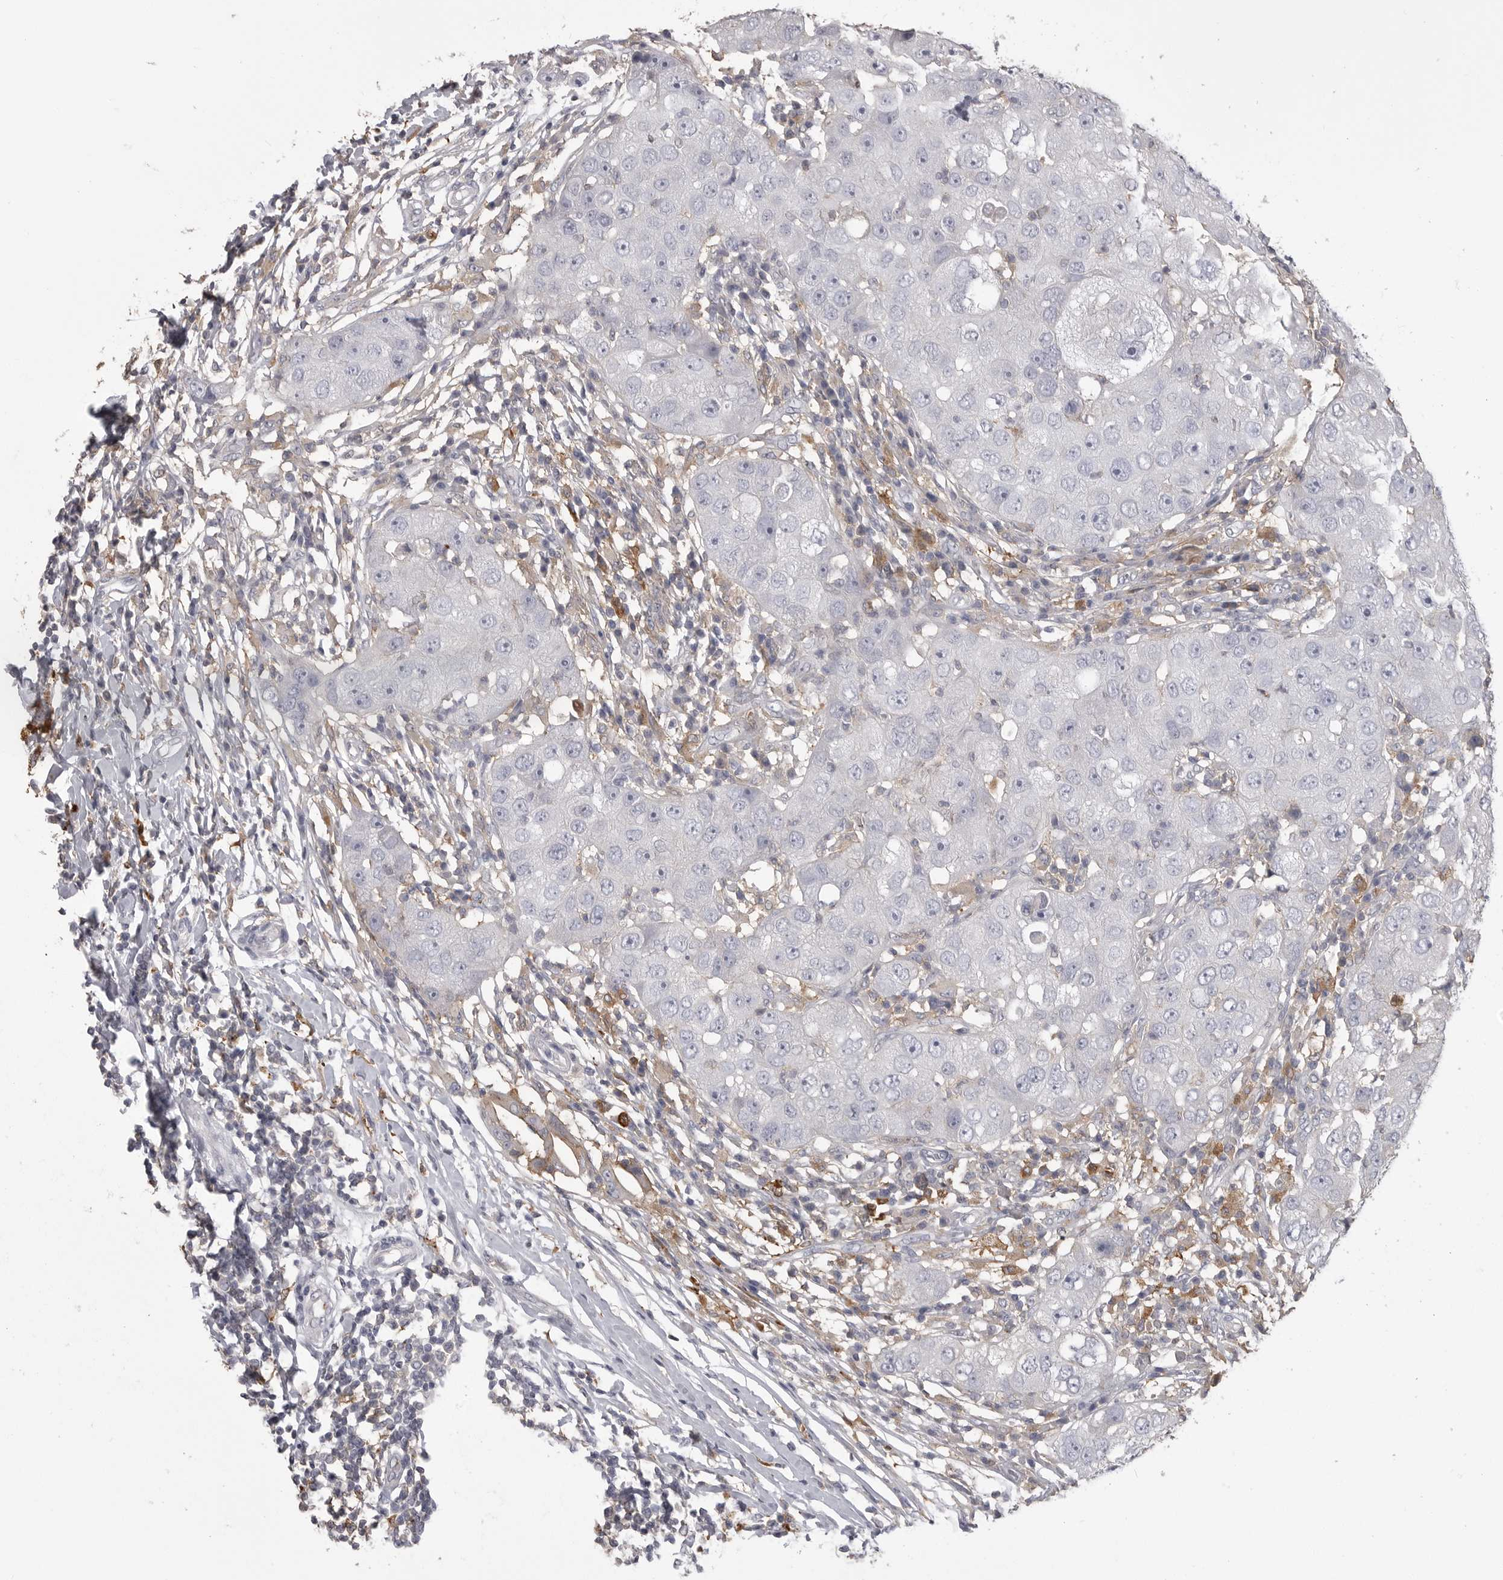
{"staining": {"intensity": "negative", "quantity": "none", "location": "none"}, "tissue": "breast cancer", "cell_type": "Tumor cells", "image_type": "cancer", "snomed": [{"axis": "morphology", "description": "Duct carcinoma"}, {"axis": "topography", "description": "Breast"}], "caption": "Micrograph shows no protein staining in tumor cells of breast cancer tissue.", "gene": "CMTM6", "patient": {"sex": "female", "age": 27}}